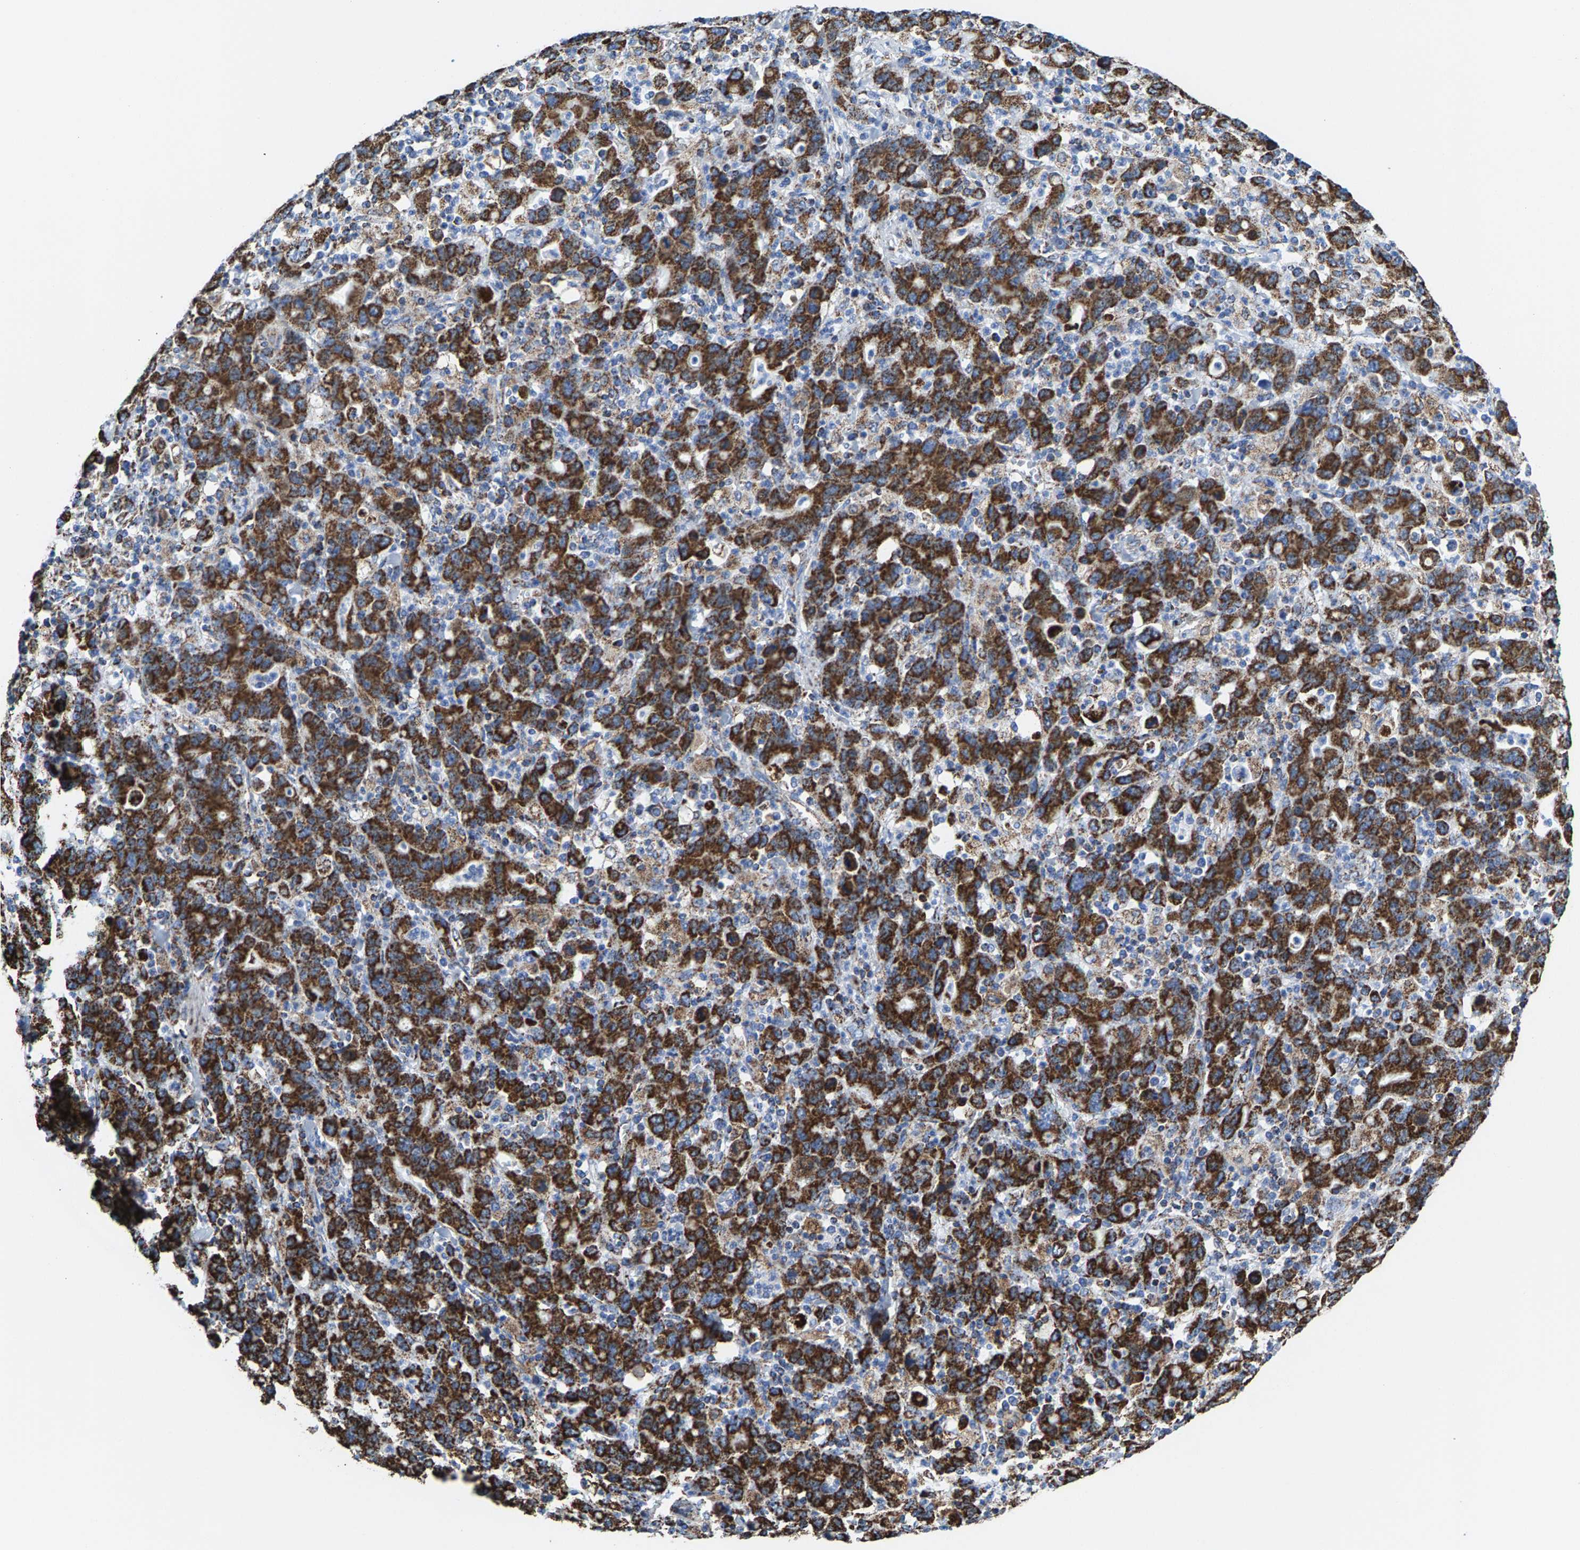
{"staining": {"intensity": "strong", "quantity": ">75%", "location": "cytoplasmic/membranous"}, "tissue": "stomach cancer", "cell_type": "Tumor cells", "image_type": "cancer", "snomed": [{"axis": "morphology", "description": "Adenocarcinoma, NOS"}, {"axis": "topography", "description": "Stomach, upper"}], "caption": "A high-resolution image shows immunohistochemistry staining of stomach adenocarcinoma, which reveals strong cytoplasmic/membranous staining in approximately >75% of tumor cells.", "gene": "ECHS1", "patient": {"sex": "male", "age": 69}}